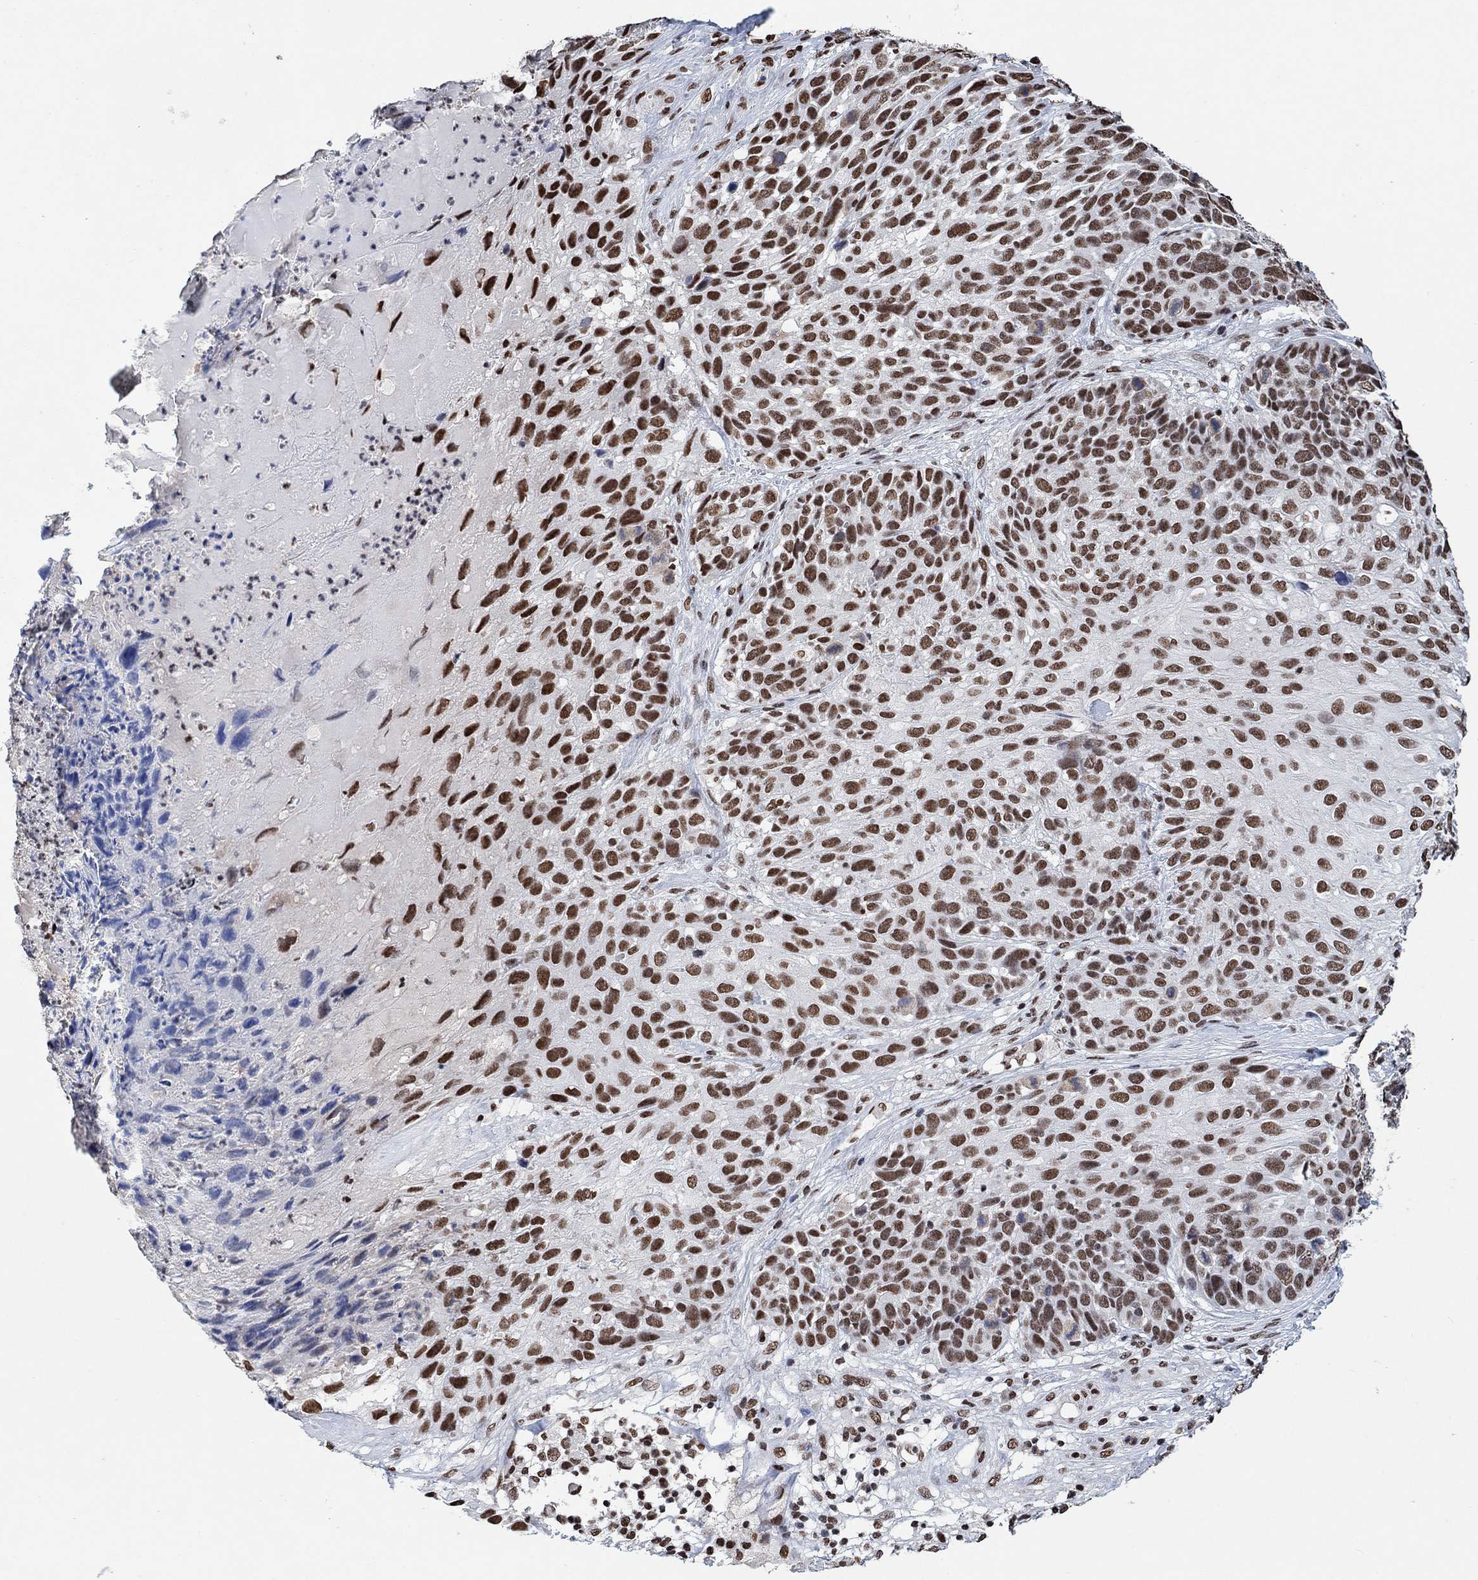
{"staining": {"intensity": "strong", "quantity": "25%-75%", "location": "nuclear"}, "tissue": "skin cancer", "cell_type": "Tumor cells", "image_type": "cancer", "snomed": [{"axis": "morphology", "description": "Squamous cell carcinoma, NOS"}, {"axis": "topography", "description": "Skin"}], "caption": "Protein staining demonstrates strong nuclear staining in about 25%-75% of tumor cells in squamous cell carcinoma (skin).", "gene": "USP39", "patient": {"sex": "male", "age": 92}}